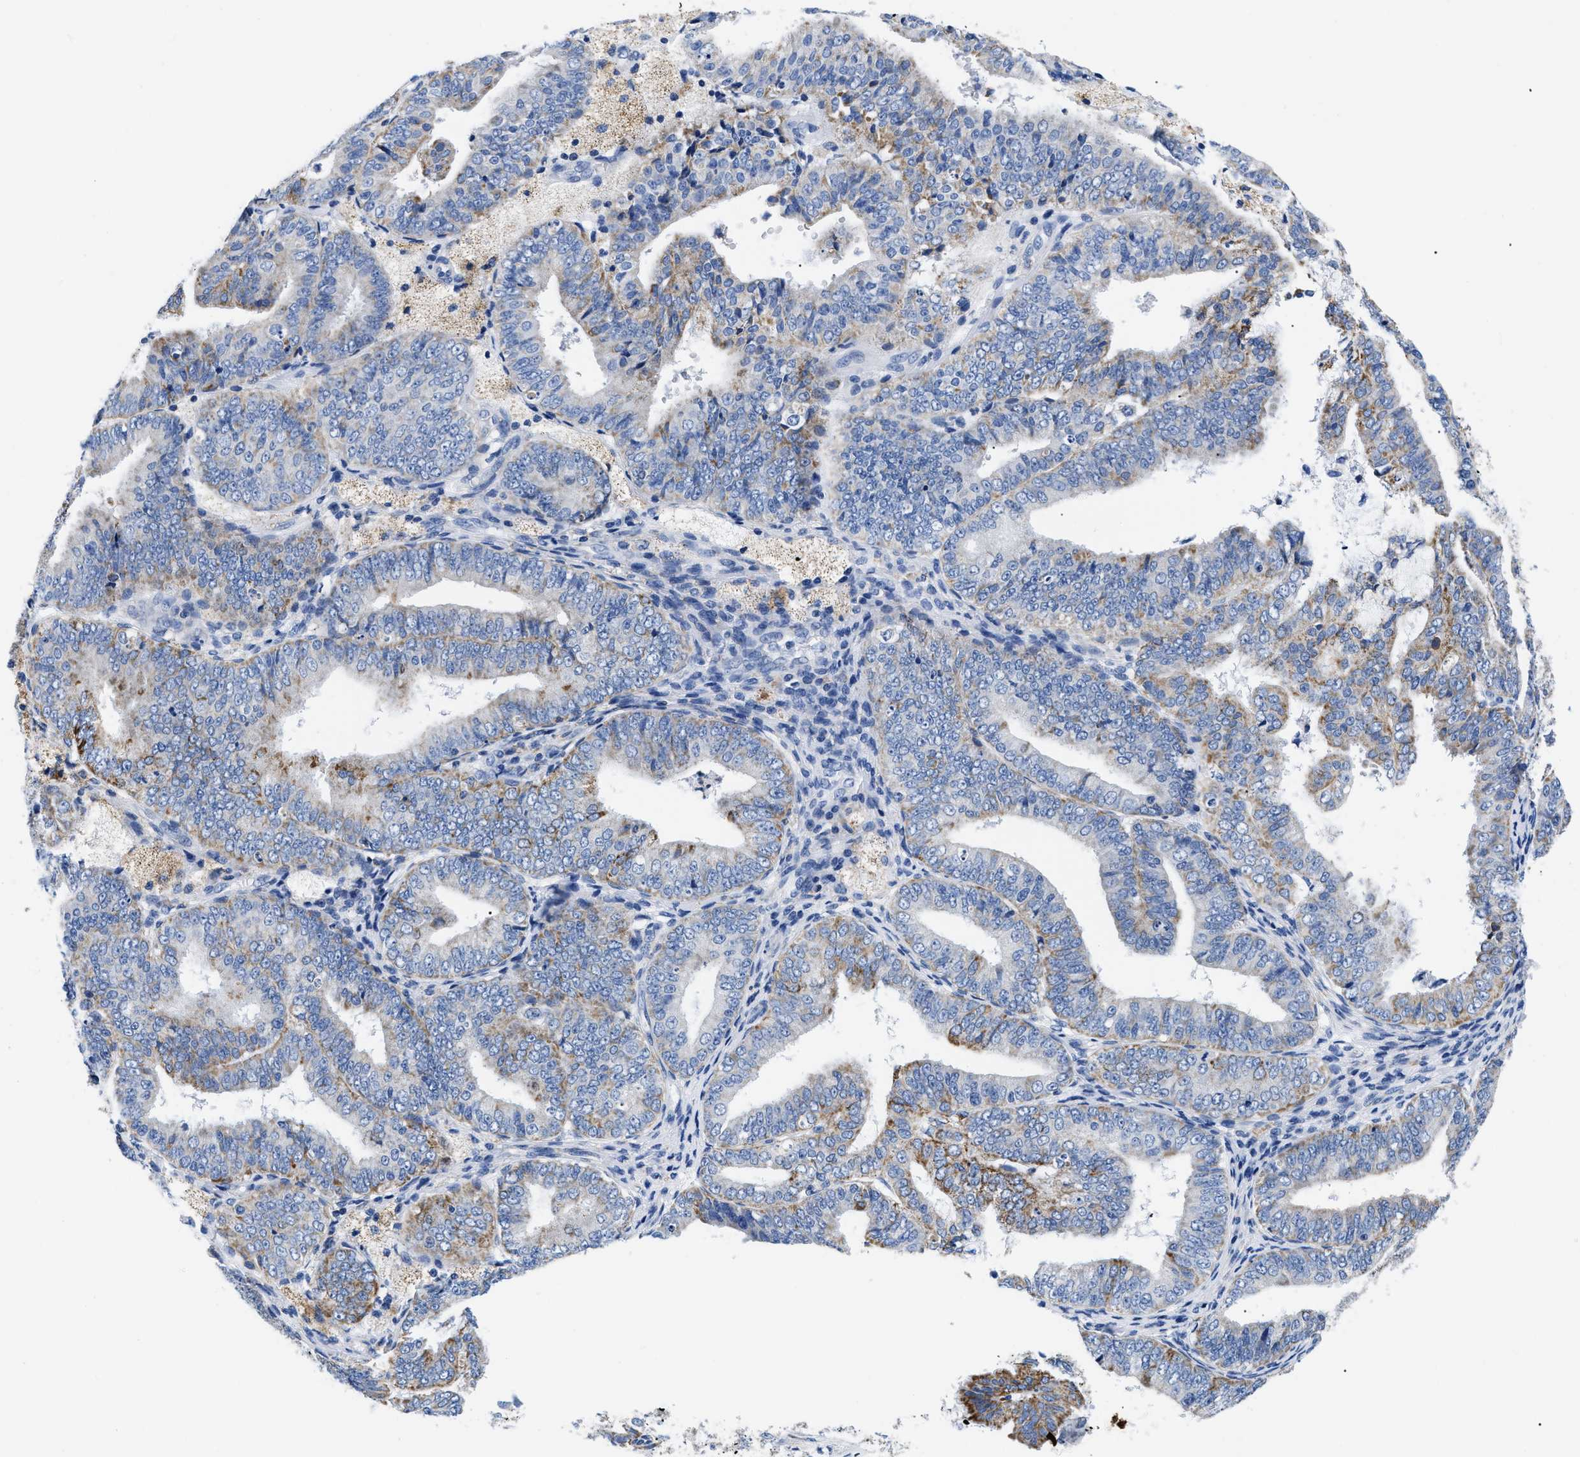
{"staining": {"intensity": "moderate", "quantity": "25%-75%", "location": "cytoplasmic/membranous"}, "tissue": "endometrial cancer", "cell_type": "Tumor cells", "image_type": "cancer", "snomed": [{"axis": "morphology", "description": "Adenocarcinoma, NOS"}, {"axis": "topography", "description": "Endometrium"}], "caption": "Protein analysis of endometrial adenocarcinoma tissue exhibits moderate cytoplasmic/membranous expression in about 25%-75% of tumor cells. (Stains: DAB (3,3'-diaminobenzidine) in brown, nuclei in blue, Microscopy: brightfield microscopy at high magnification).", "gene": "GPR149", "patient": {"sex": "female", "age": 63}}